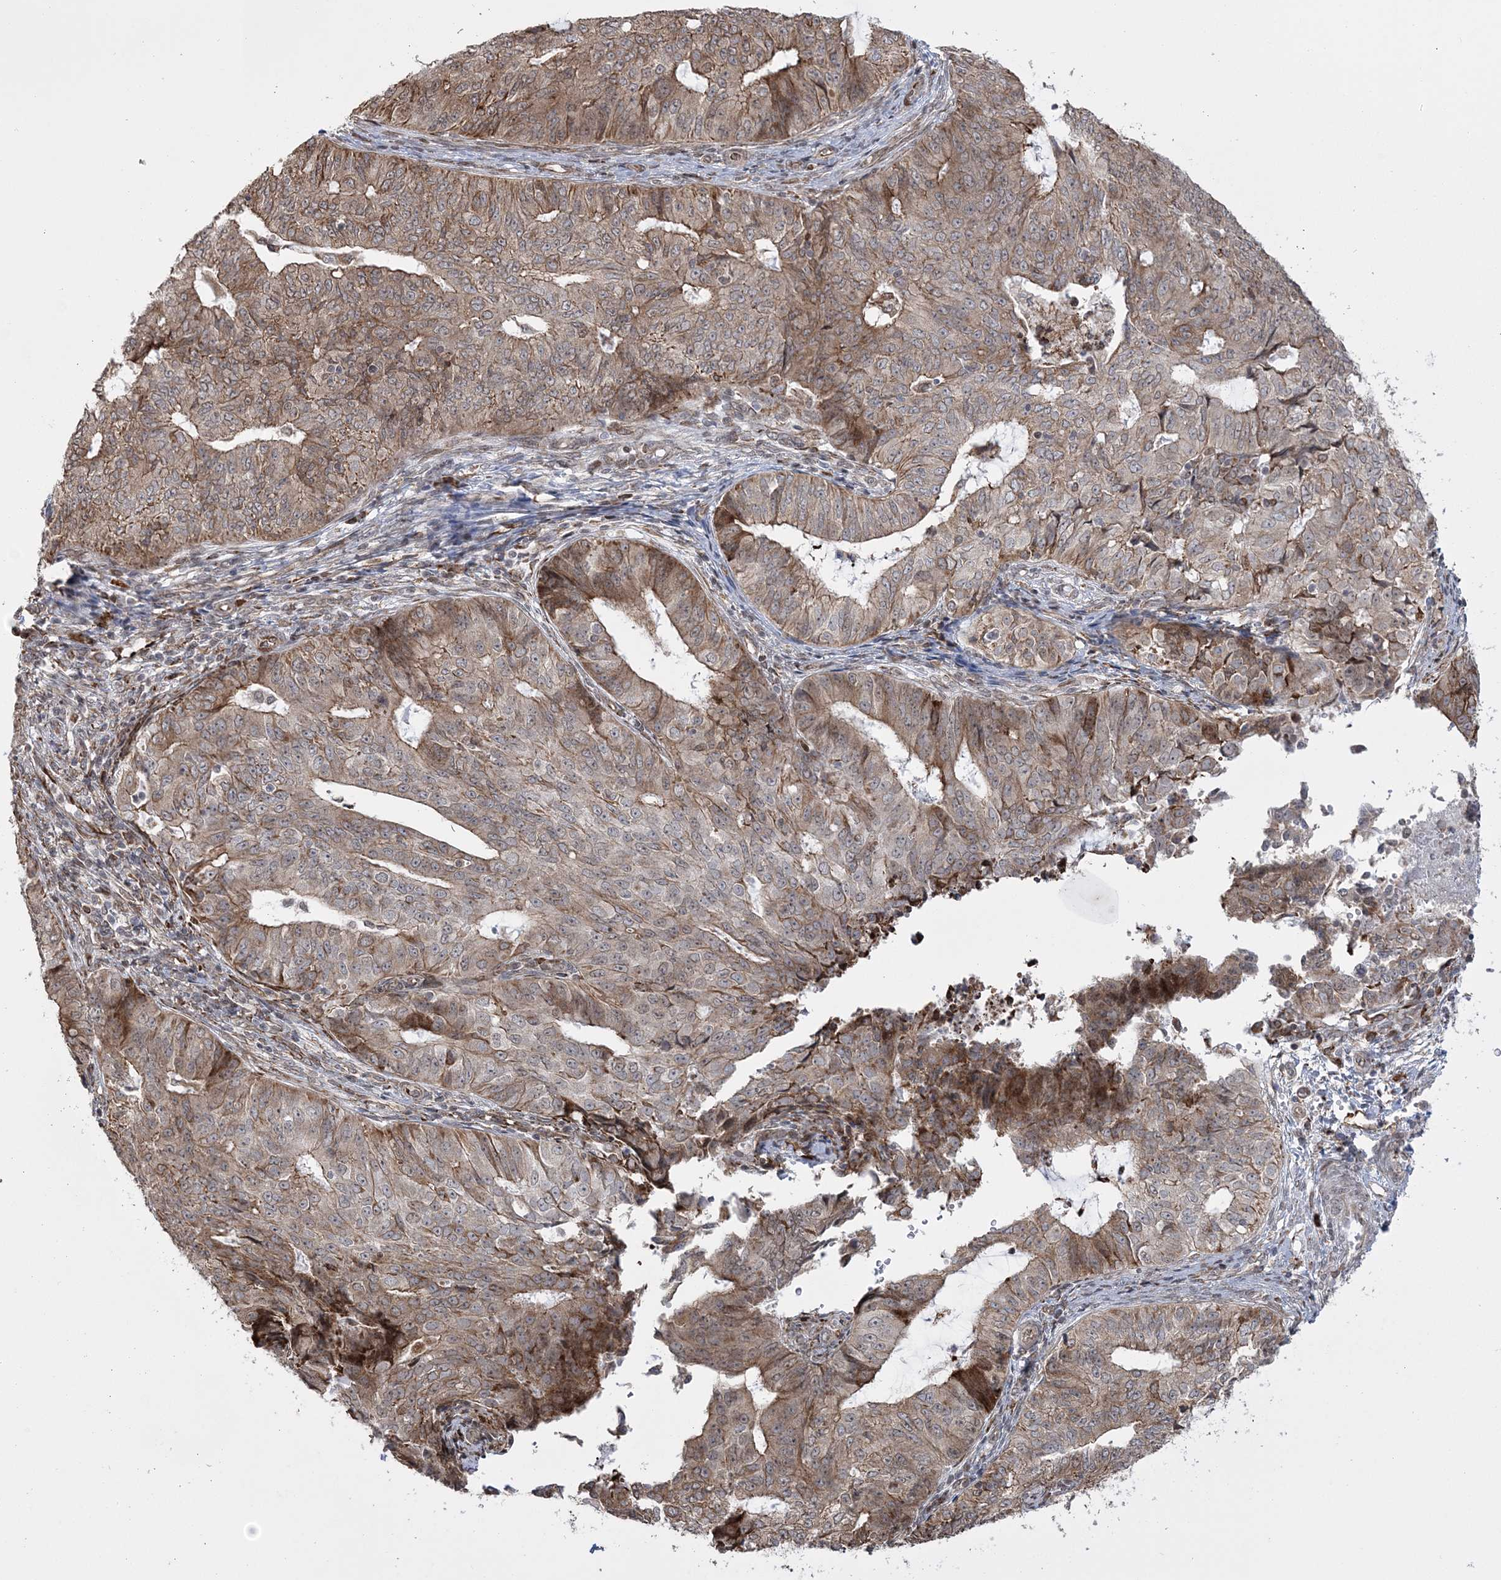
{"staining": {"intensity": "moderate", "quantity": ">75%", "location": "cytoplasmic/membranous"}, "tissue": "endometrial cancer", "cell_type": "Tumor cells", "image_type": "cancer", "snomed": [{"axis": "morphology", "description": "Adenocarcinoma, NOS"}, {"axis": "topography", "description": "Endometrium"}], "caption": "About >75% of tumor cells in human endometrial cancer (adenocarcinoma) exhibit moderate cytoplasmic/membranous protein positivity as visualized by brown immunohistochemical staining.", "gene": "EFCAB12", "patient": {"sex": "female", "age": 32}}